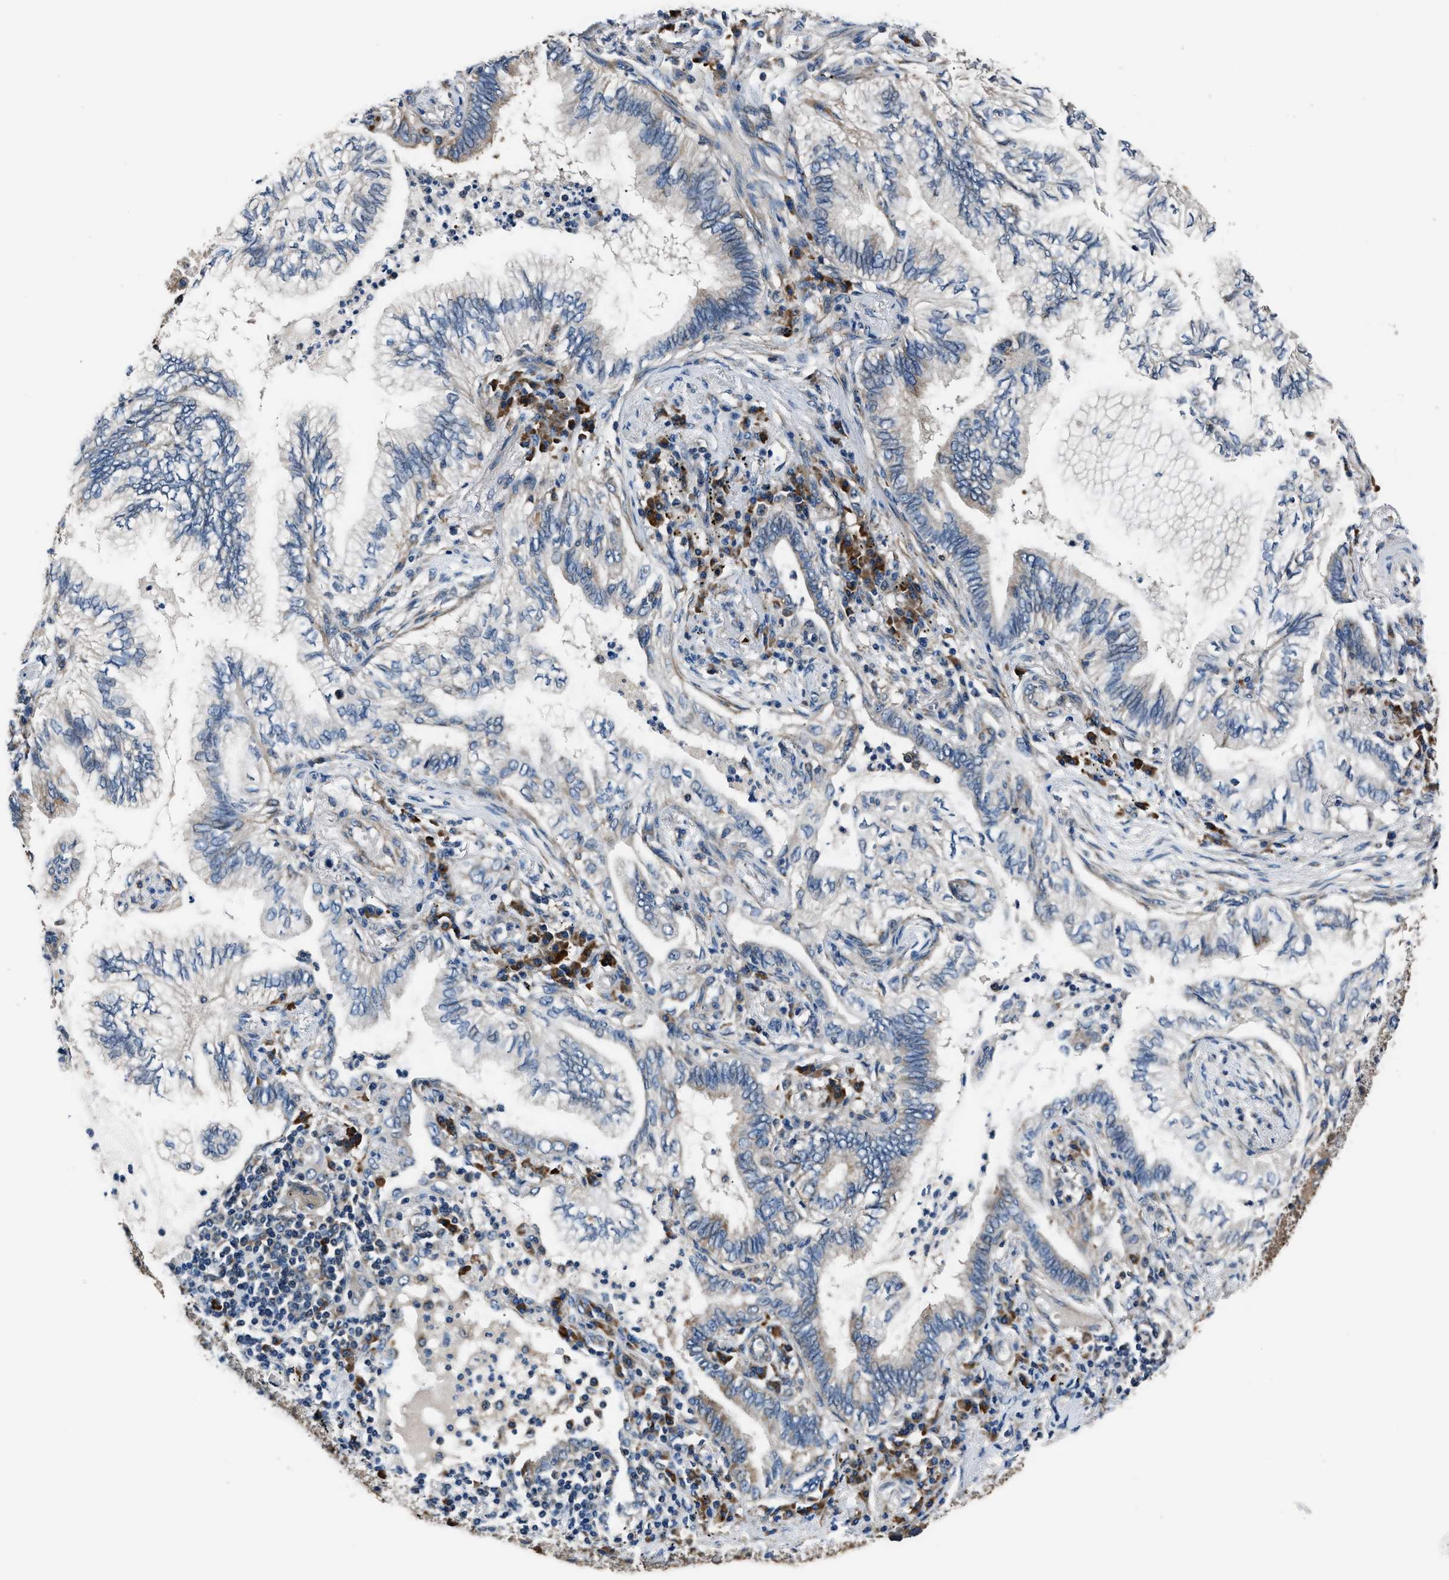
{"staining": {"intensity": "weak", "quantity": "<25%", "location": "cytoplasmic/membranous"}, "tissue": "lung cancer", "cell_type": "Tumor cells", "image_type": "cancer", "snomed": [{"axis": "morphology", "description": "Normal tissue, NOS"}, {"axis": "morphology", "description": "Adenocarcinoma, NOS"}, {"axis": "topography", "description": "Bronchus"}, {"axis": "topography", "description": "Lung"}], "caption": "Micrograph shows no protein positivity in tumor cells of adenocarcinoma (lung) tissue.", "gene": "IMPDH2", "patient": {"sex": "female", "age": 70}}